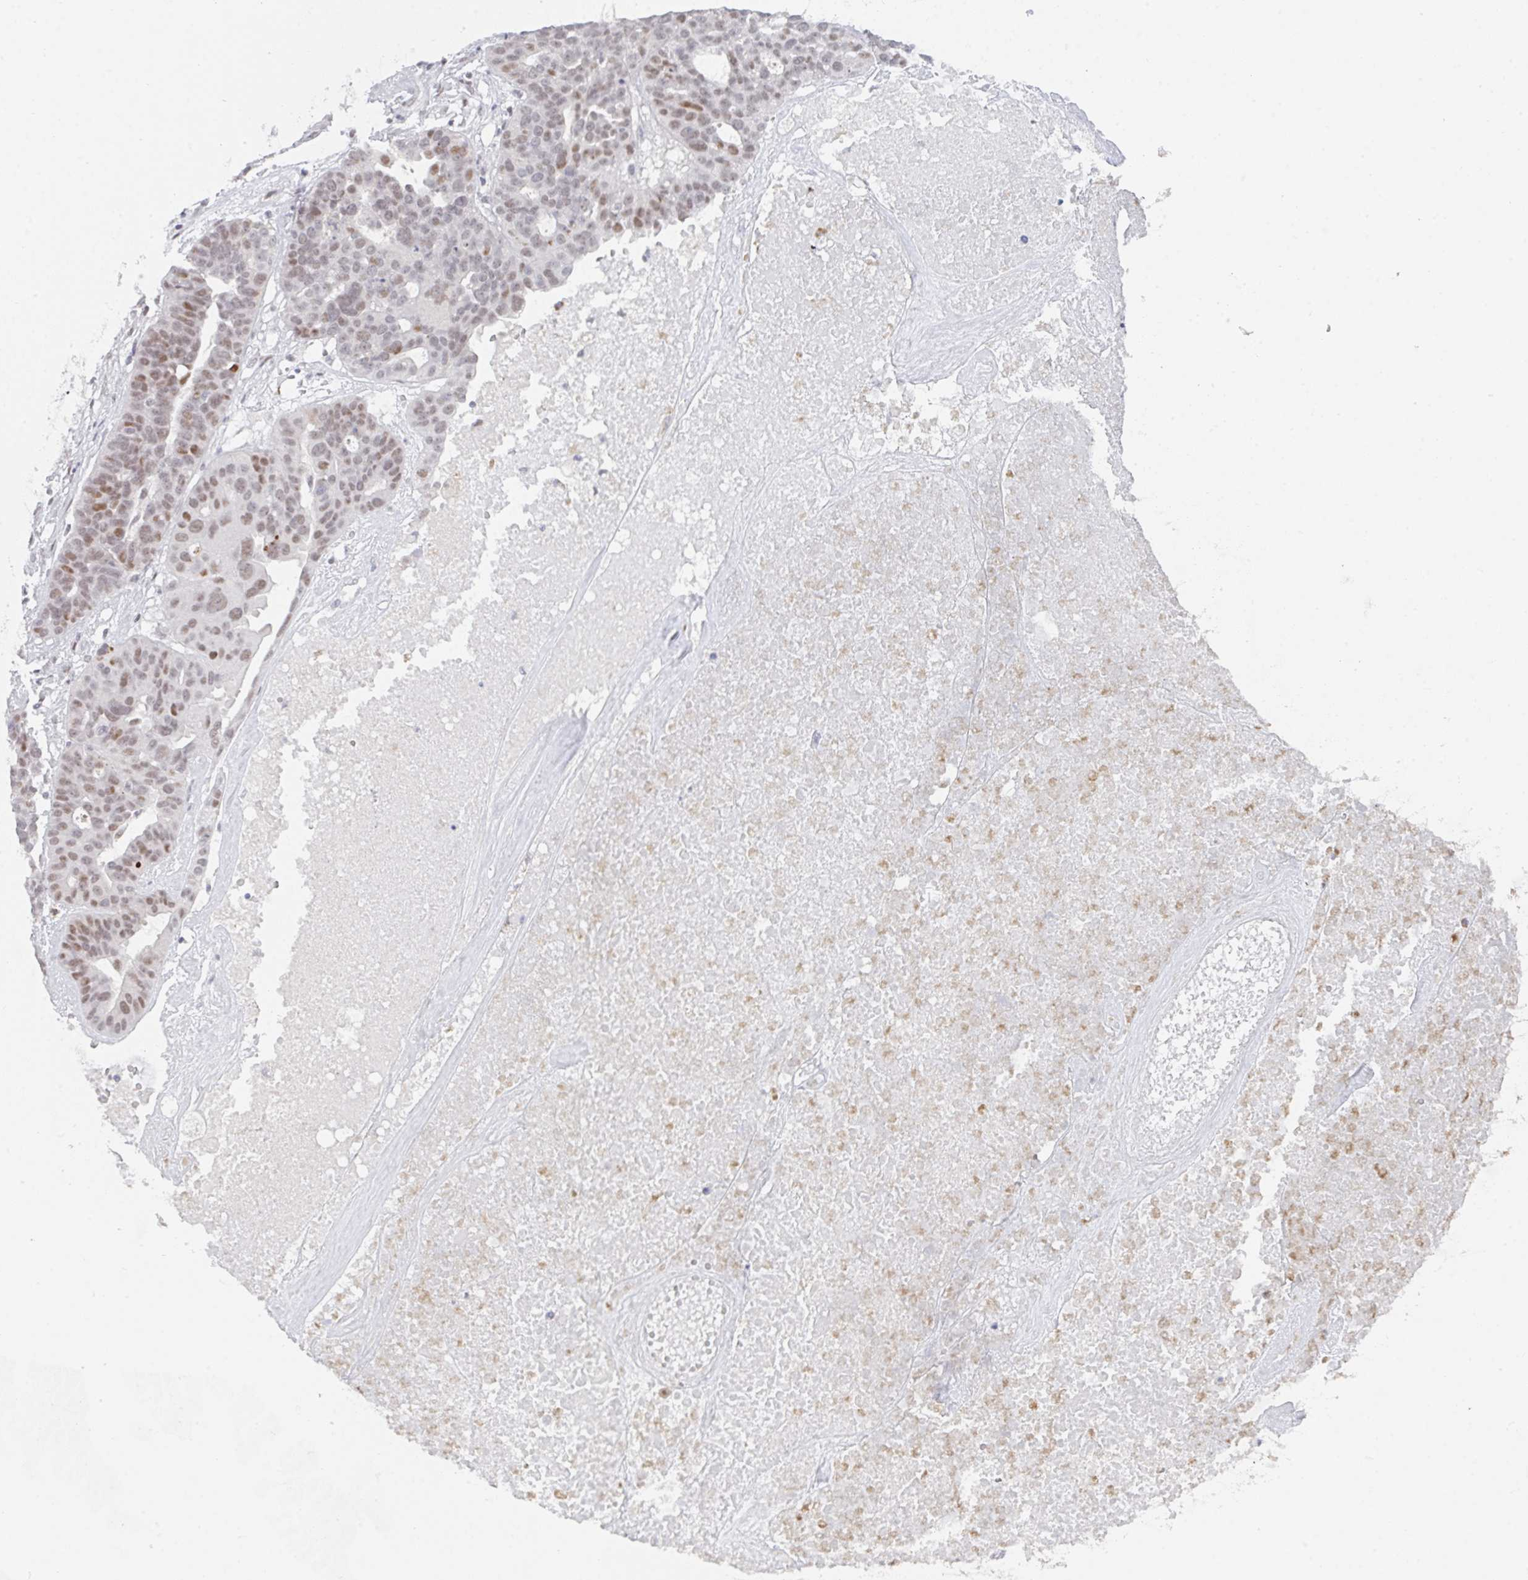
{"staining": {"intensity": "moderate", "quantity": "<25%", "location": "nuclear"}, "tissue": "ovarian cancer", "cell_type": "Tumor cells", "image_type": "cancer", "snomed": [{"axis": "morphology", "description": "Cystadenocarcinoma, serous, NOS"}, {"axis": "topography", "description": "Ovary"}], "caption": "A photomicrograph showing moderate nuclear positivity in approximately <25% of tumor cells in ovarian serous cystadenocarcinoma, as visualized by brown immunohistochemical staining.", "gene": "LIN54", "patient": {"sex": "female", "age": 59}}